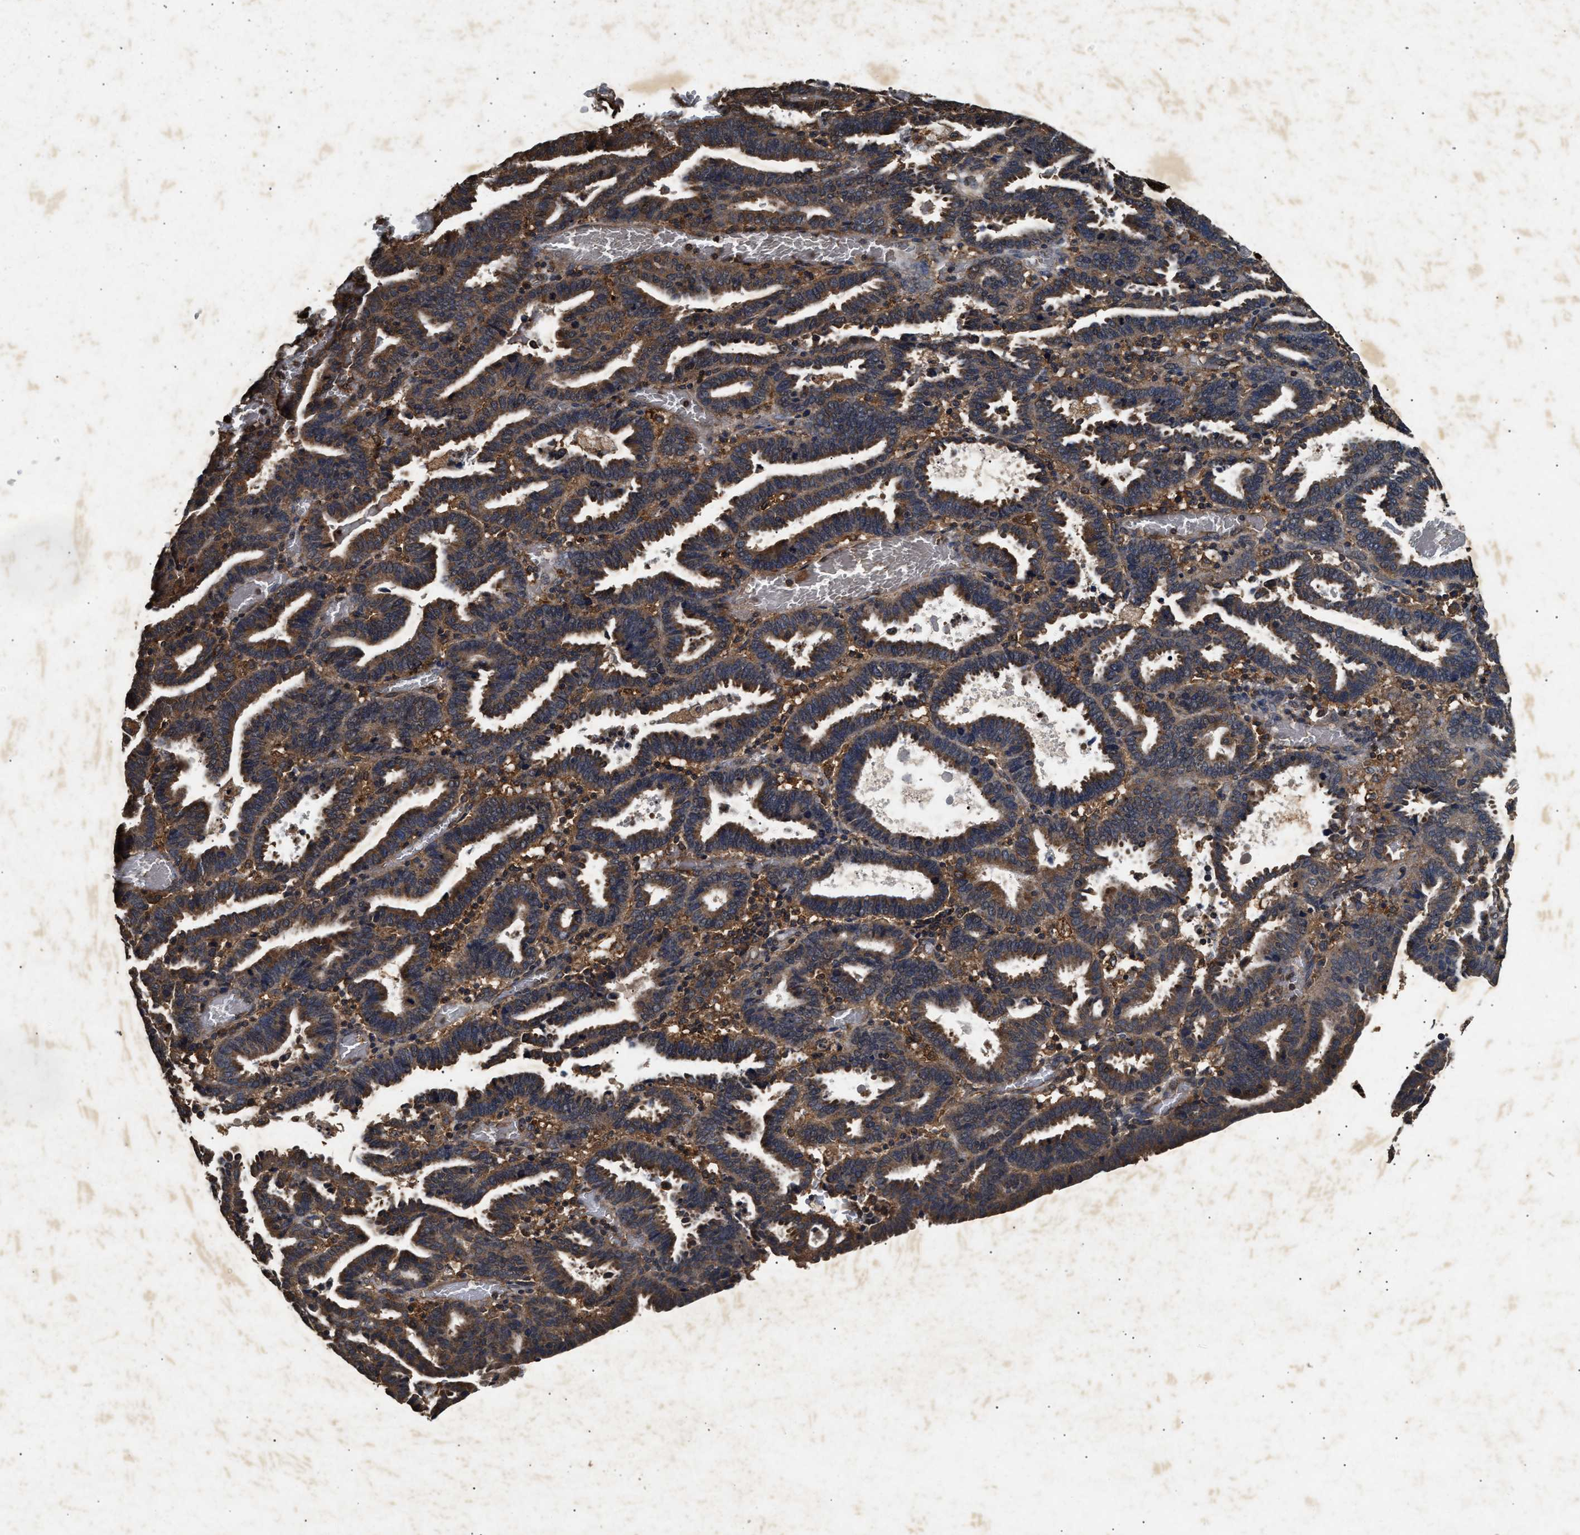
{"staining": {"intensity": "moderate", "quantity": ">75%", "location": "cytoplasmic/membranous"}, "tissue": "endometrial cancer", "cell_type": "Tumor cells", "image_type": "cancer", "snomed": [{"axis": "morphology", "description": "Adenocarcinoma, NOS"}, {"axis": "topography", "description": "Uterus"}], "caption": "A high-resolution photomicrograph shows immunohistochemistry (IHC) staining of endometrial cancer, which reveals moderate cytoplasmic/membranous staining in about >75% of tumor cells.", "gene": "PDAP1", "patient": {"sex": "female", "age": 83}}